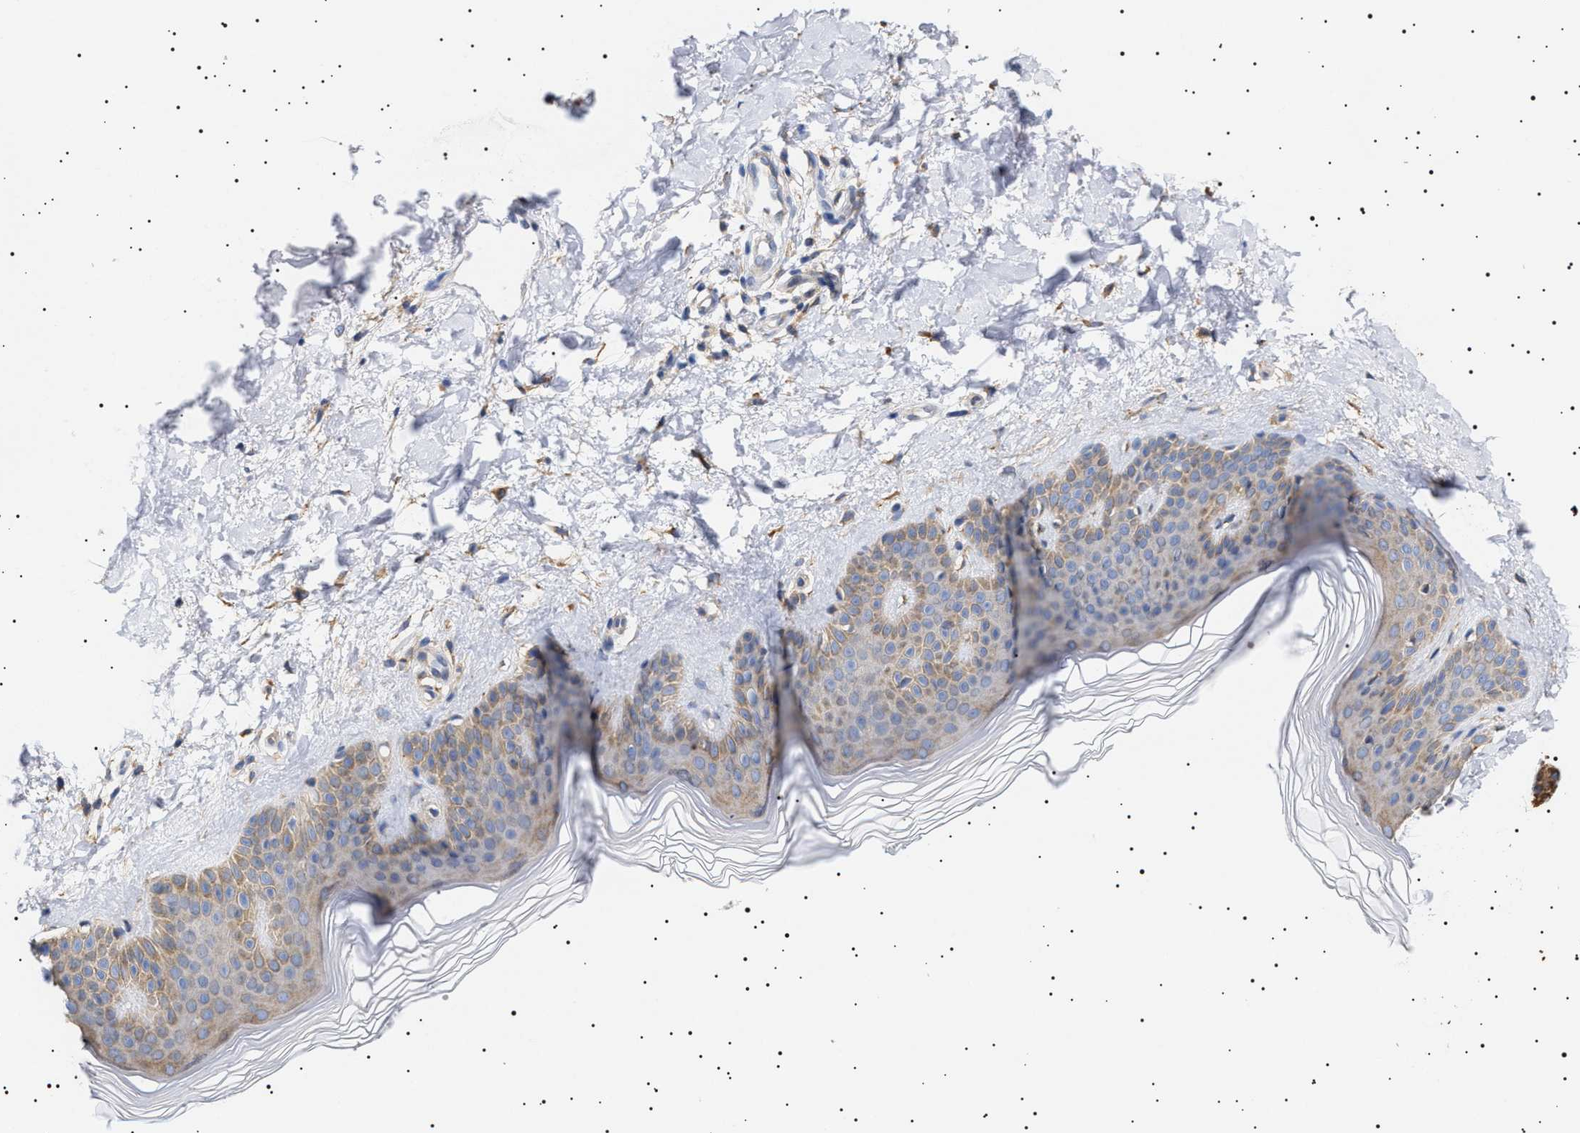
{"staining": {"intensity": "moderate", "quantity": ">75%", "location": "cytoplasmic/membranous"}, "tissue": "skin", "cell_type": "Fibroblasts", "image_type": "normal", "snomed": [{"axis": "morphology", "description": "Normal tissue, NOS"}, {"axis": "morphology", "description": "Malignant melanoma, Metastatic site"}, {"axis": "topography", "description": "Skin"}], "caption": "A brown stain highlights moderate cytoplasmic/membranous expression of a protein in fibroblasts of benign human skin.", "gene": "ERCC6L2", "patient": {"sex": "male", "age": 41}}